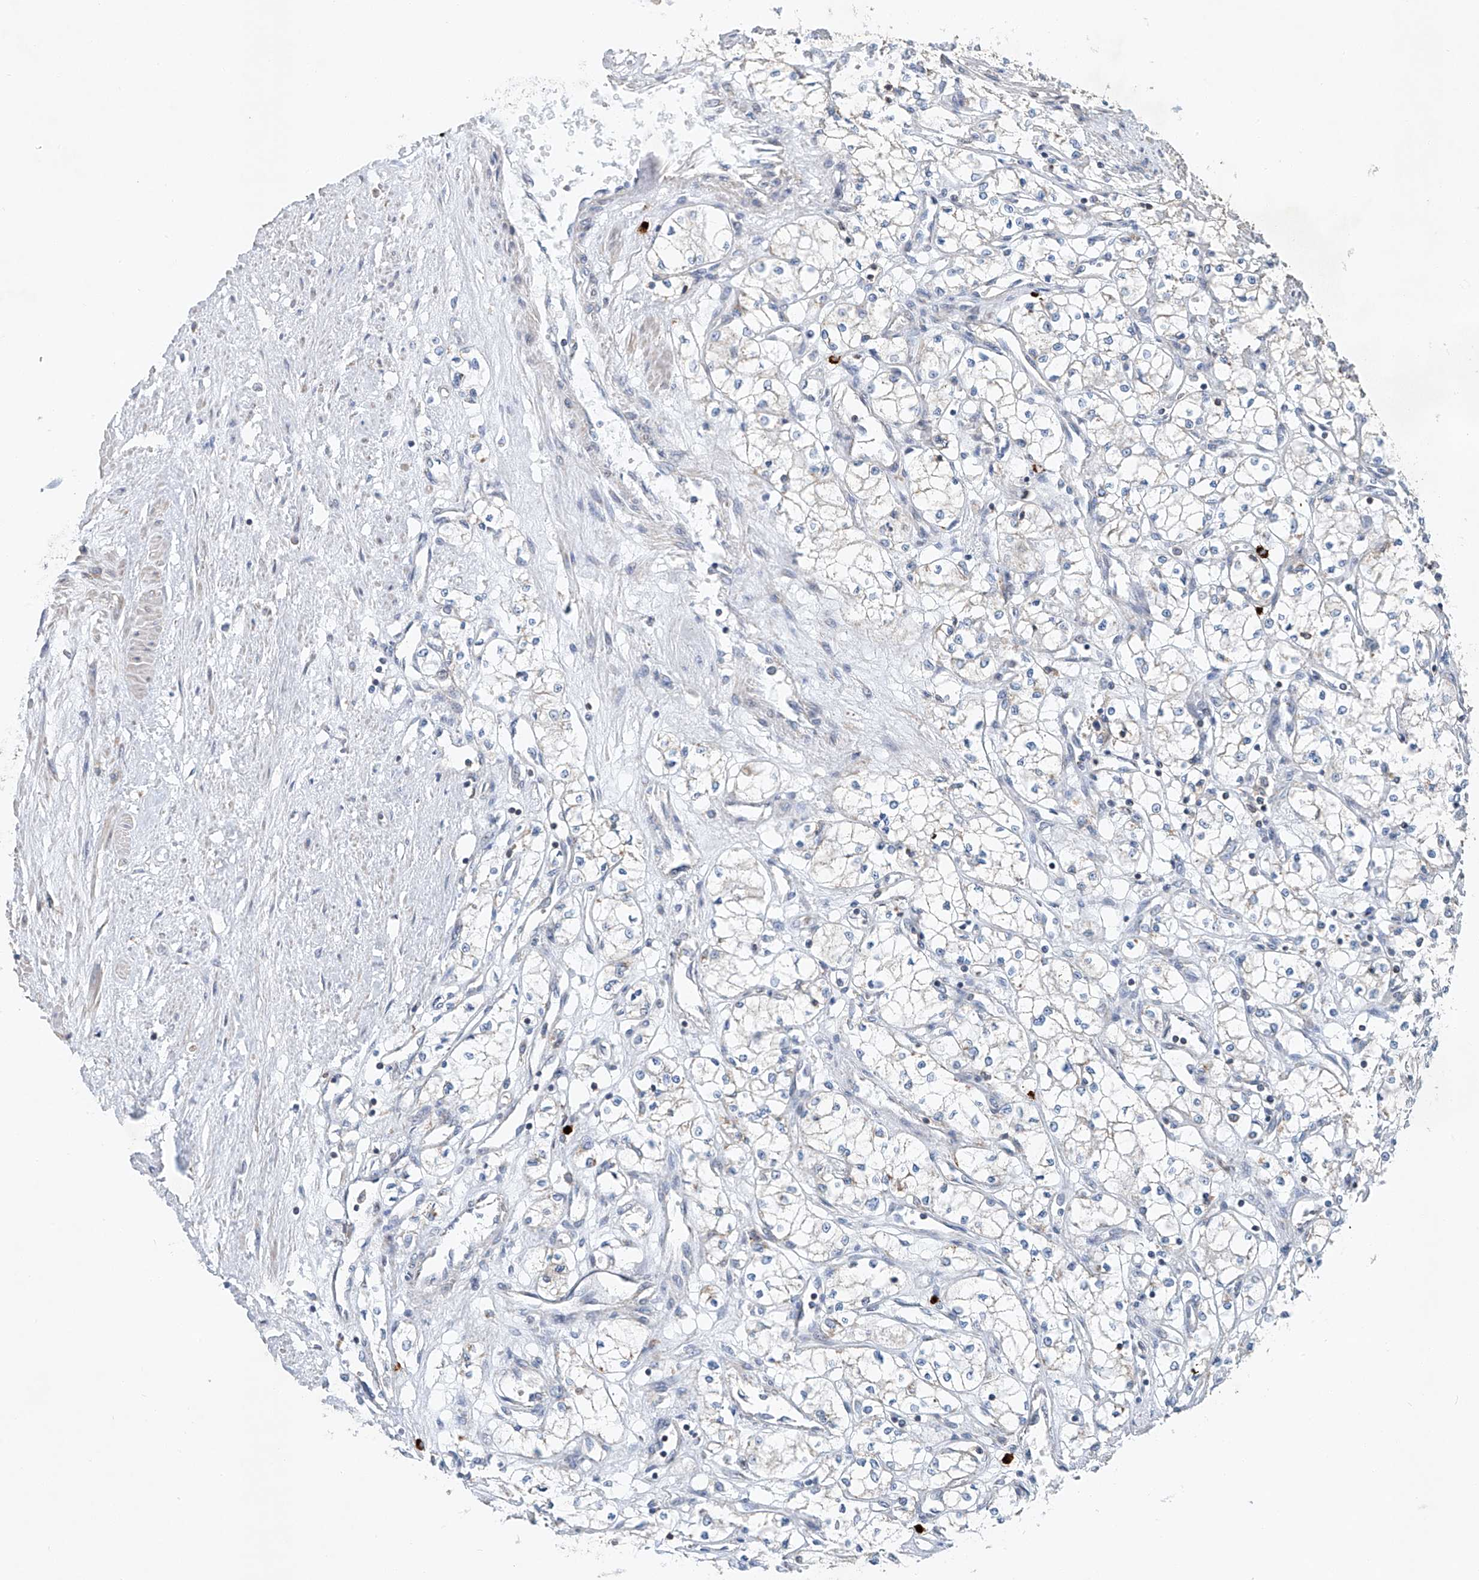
{"staining": {"intensity": "negative", "quantity": "none", "location": "none"}, "tissue": "renal cancer", "cell_type": "Tumor cells", "image_type": "cancer", "snomed": [{"axis": "morphology", "description": "Adenocarcinoma, NOS"}, {"axis": "topography", "description": "Kidney"}], "caption": "Immunohistochemistry image of neoplastic tissue: human renal adenocarcinoma stained with DAB (3,3'-diaminobenzidine) reveals no significant protein staining in tumor cells.", "gene": "KLF15", "patient": {"sex": "male", "age": 59}}